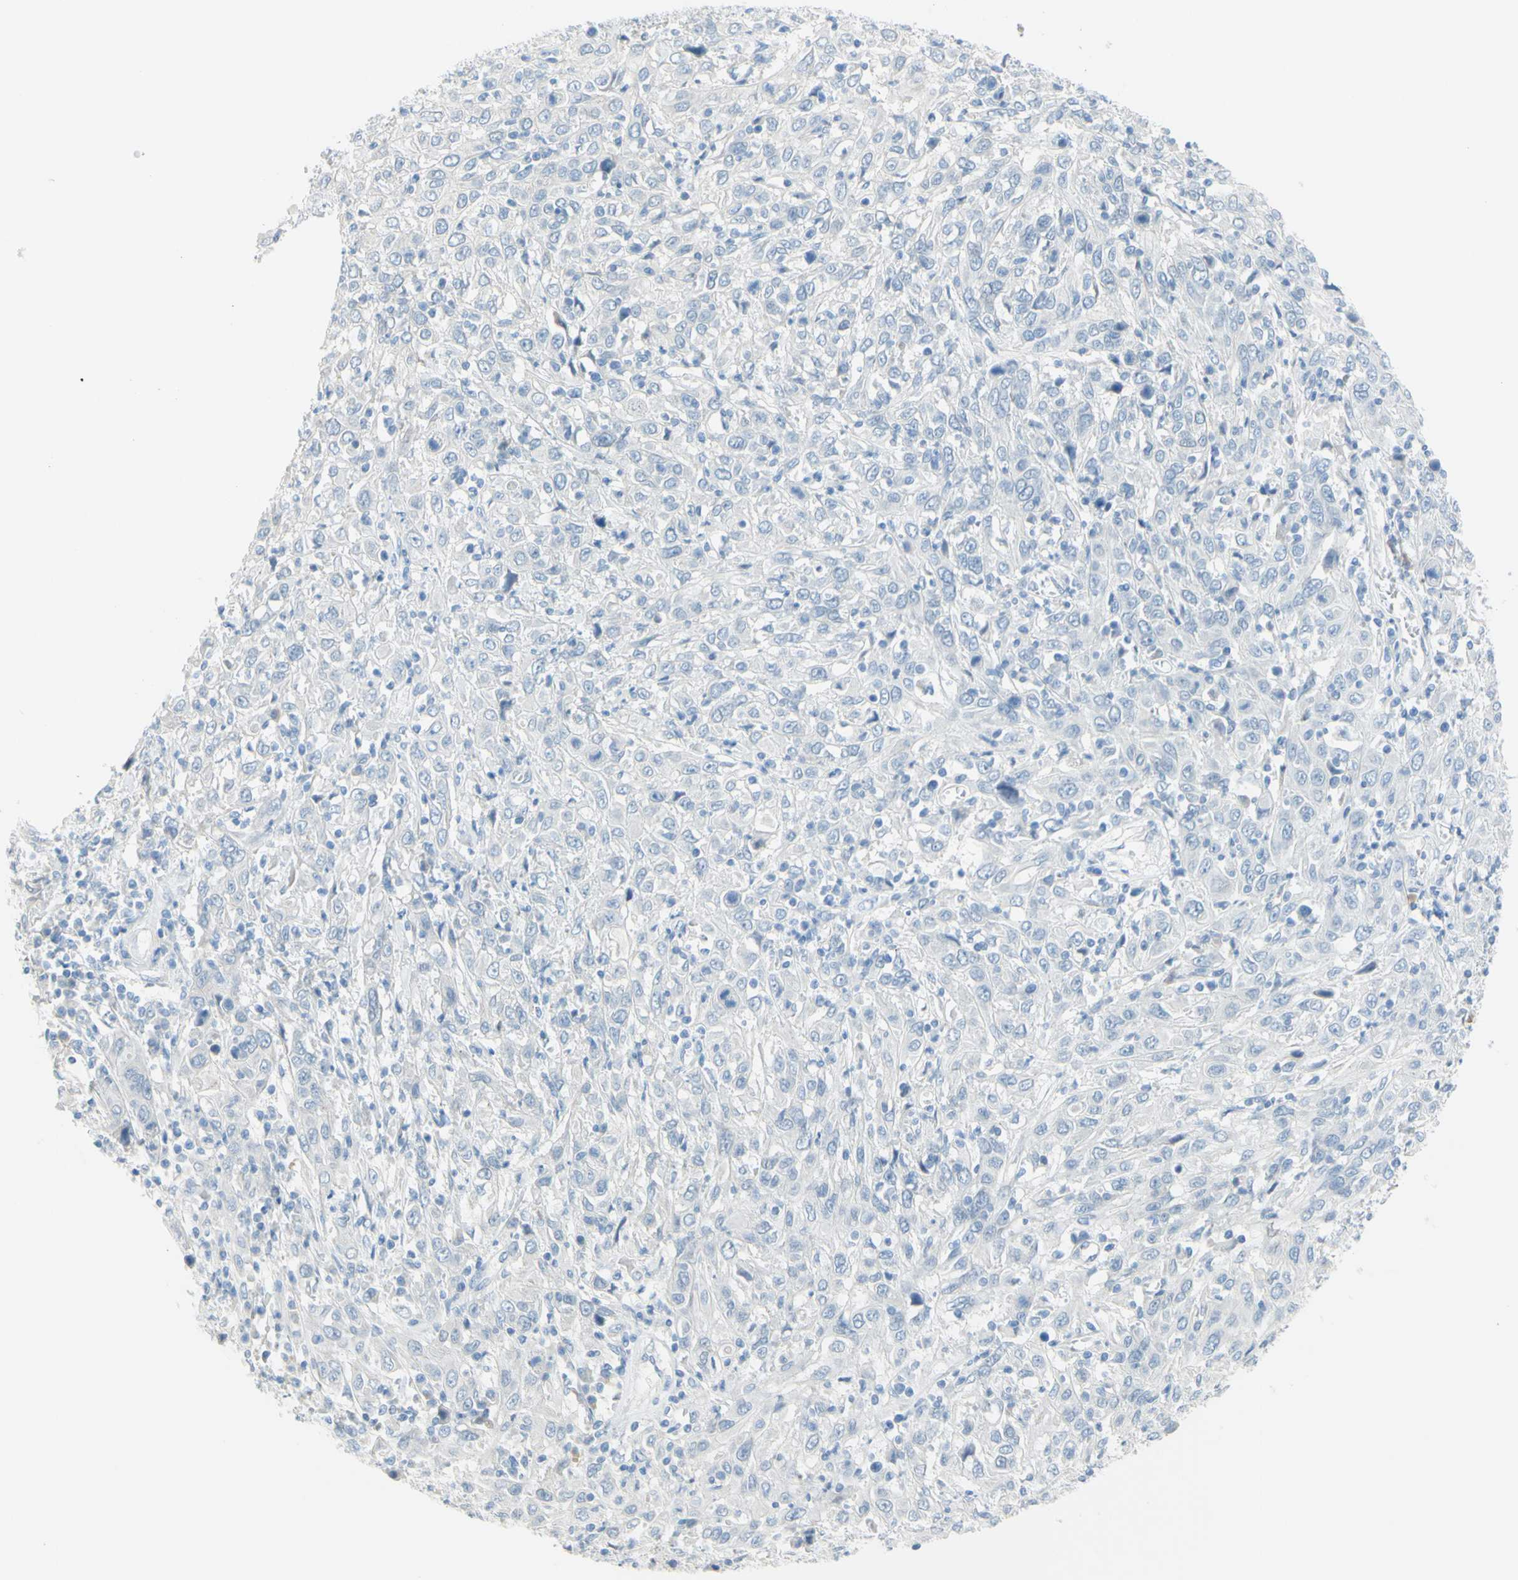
{"staining": {"intensity": "negative", "quantity": "none", "location": "none"}, "tissue": "cervical cancer", "cell_type": "Tumor cells", "image_type": "cancer", "snomed": [{"axis": "morphology", "description": "Squamous cell carcinoma, NOS"}, {"axis": "topography", "description": "Cervix"}], "caption": "A high-resolution micrograph shows IHC staining of cervical squamous cell carcinoma, which demonstrates no significant expression in tumor cells.", "gene": "DCT", "patient": {"sex": "female", "age": 46}}